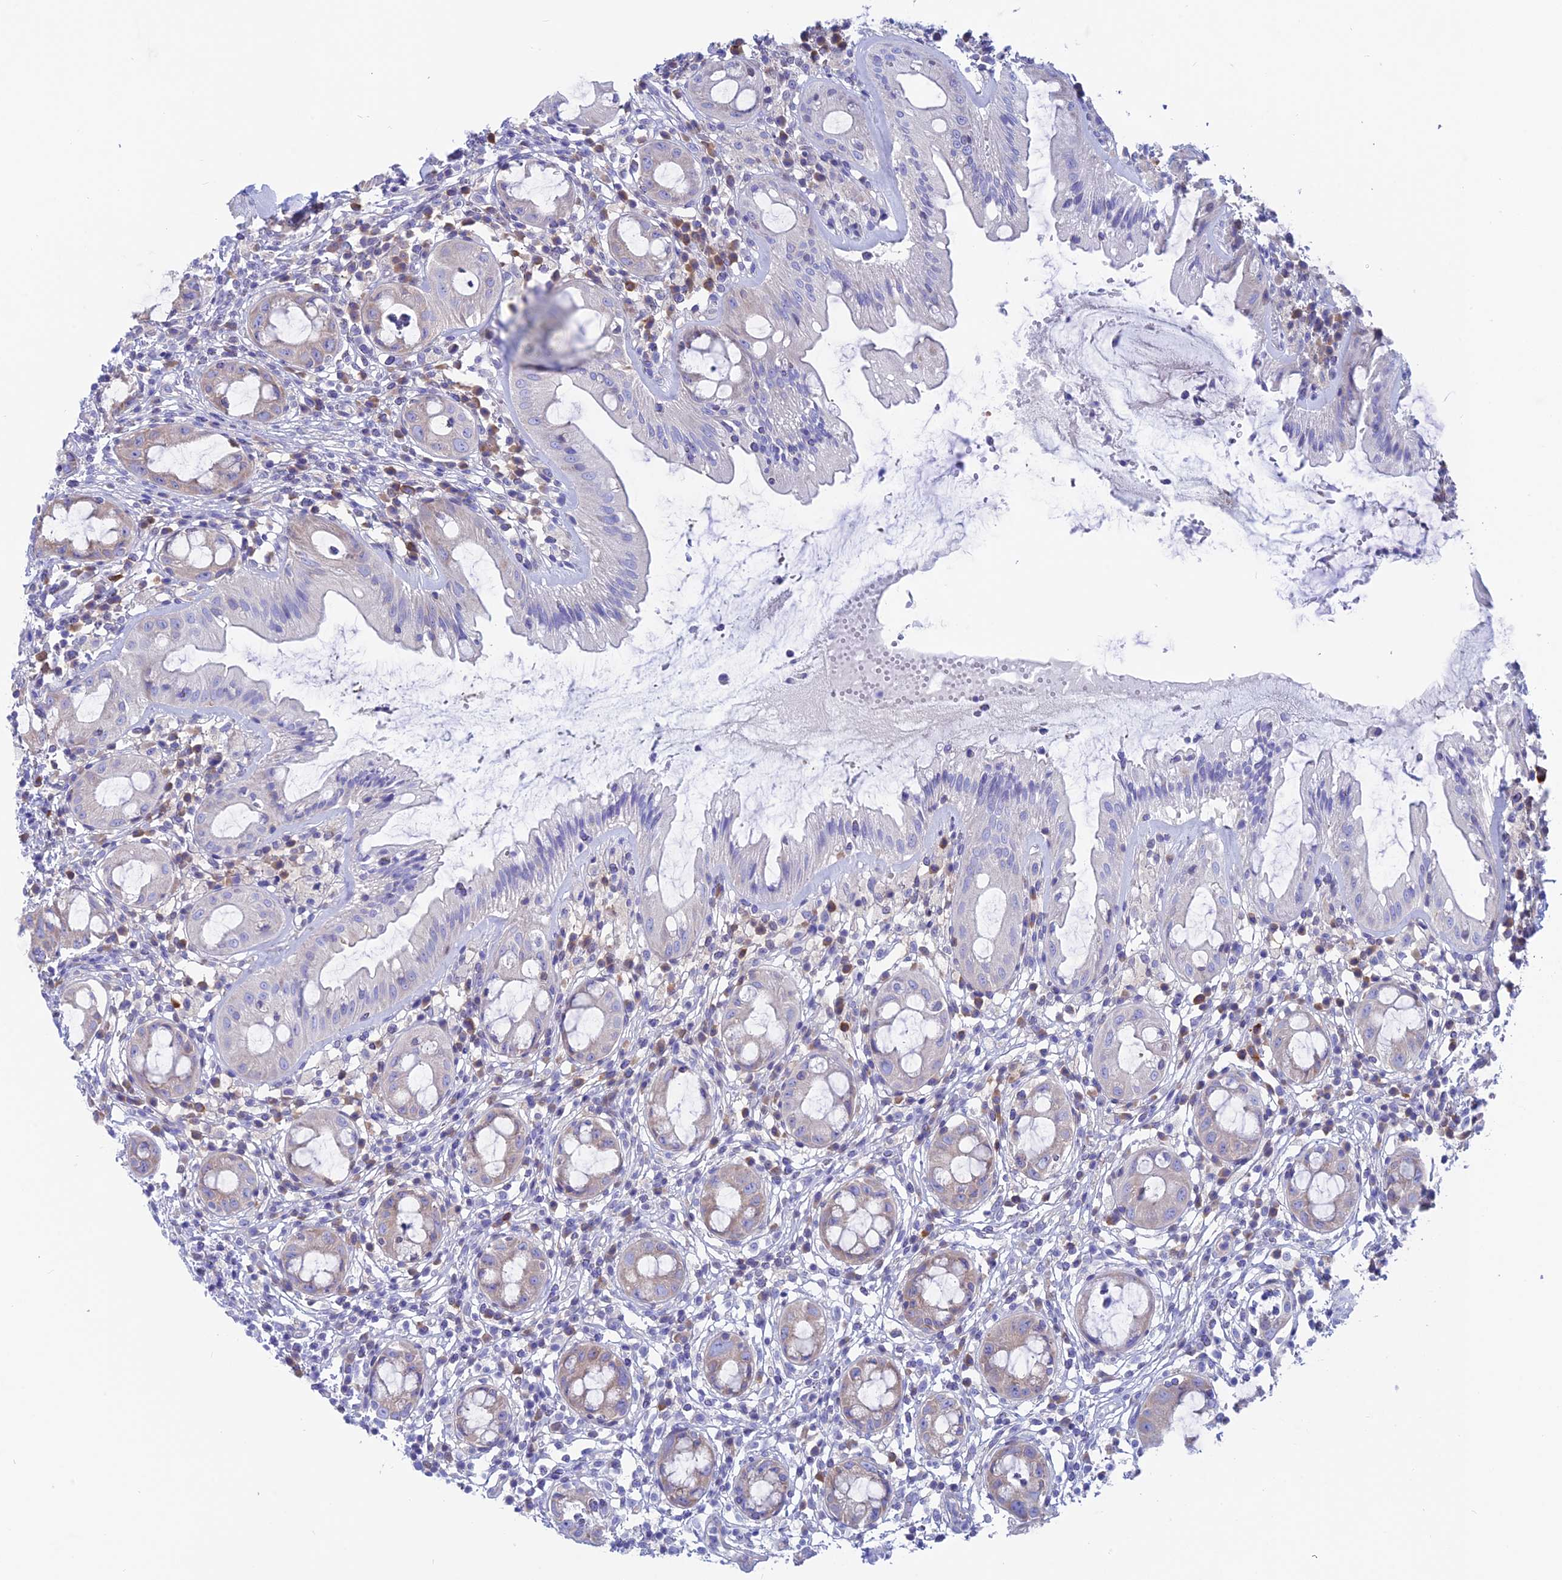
{"staining": {"intensity": "moderate", "quantity": "25%-75%", "location": "cytoplasmic/membranous"}, "tissue": "rectum", "cell_type": "Glandular cells", "image_type": "normal", "snomed": [{"axis": "morphology", "description": "Normal tissue, NOS"}, {"axis": "topography", "description": "Rectum"}], "caption": "DAB (3,3'-diaminobenzidine) immunohistochemical staining of unremarkable human rectum displays moderate cytoplasmic/membranous protein positivity in approximately 25%-75% of glandular cells.", "gene": "LZTFL1", "patient": {"sex": "female", "age": 57}}